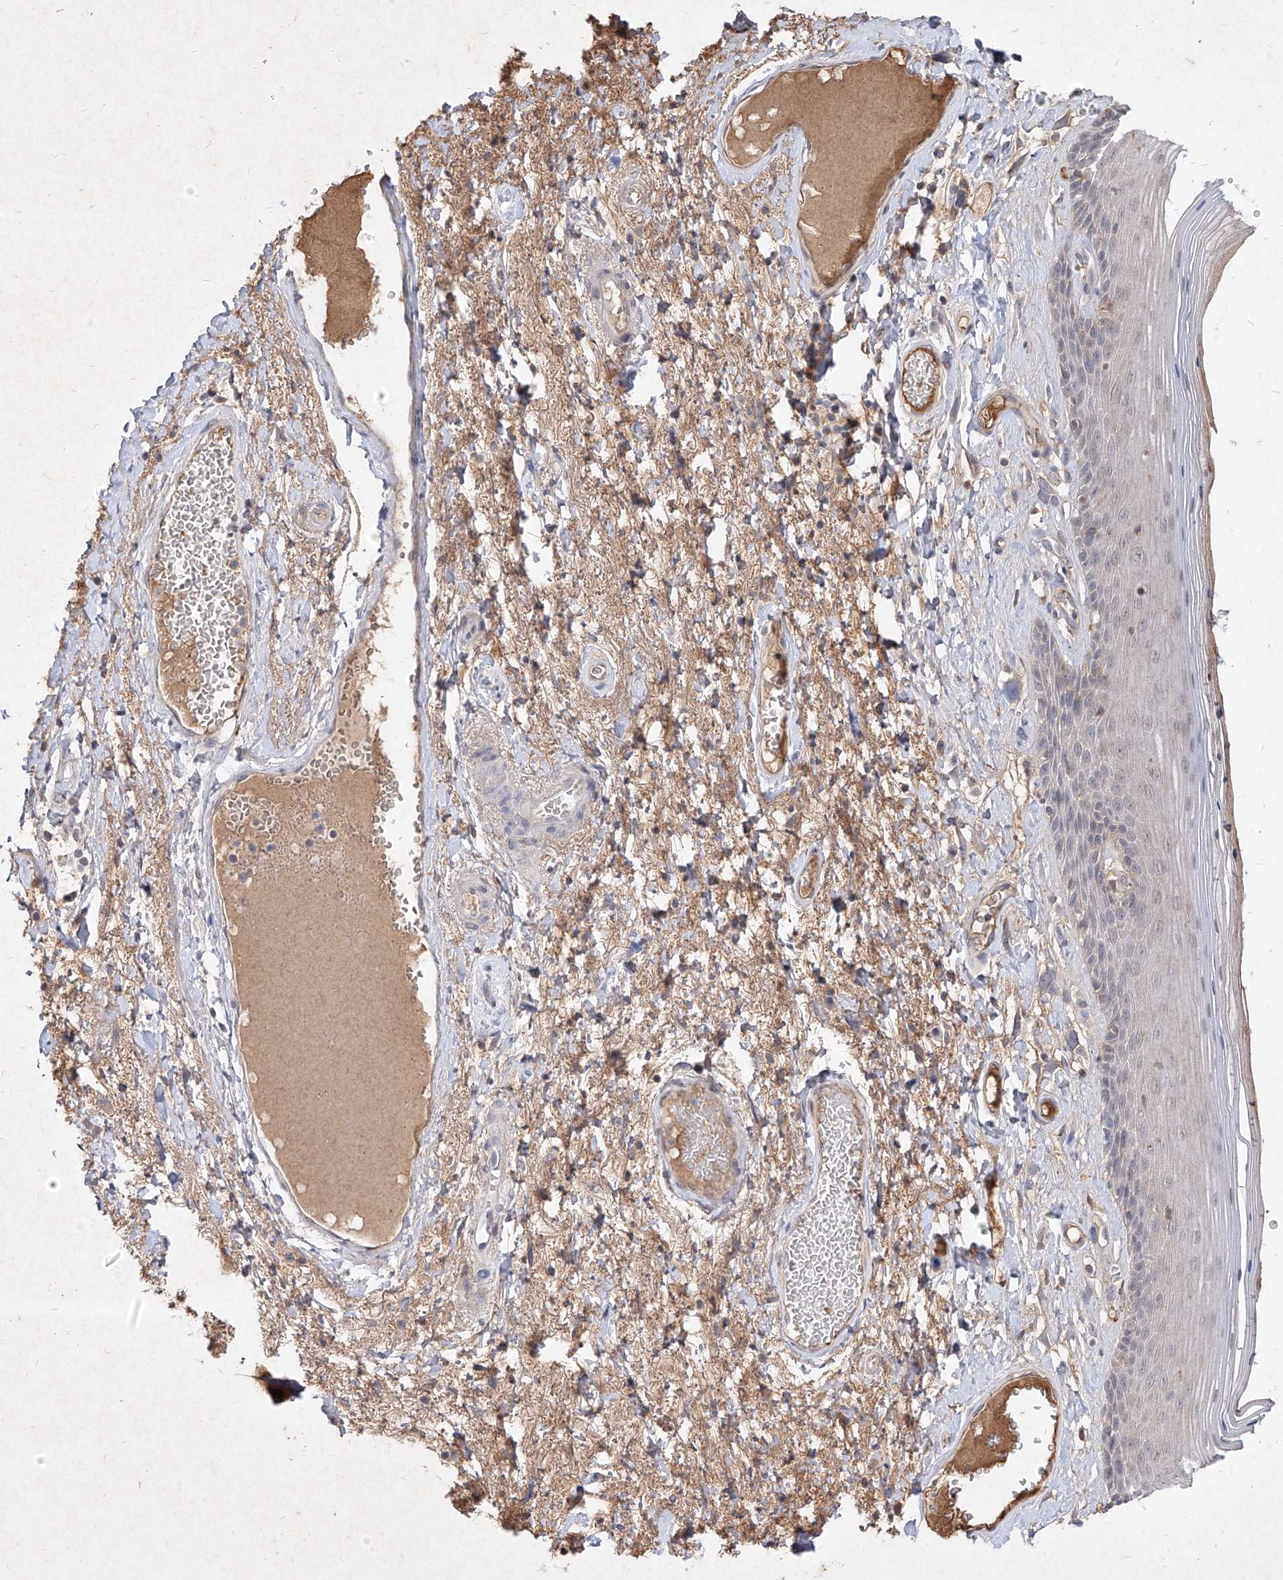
{"staining": {"intensity": "weak", "quantity": "<25%", "location": "cytoplasmic/membranous"}, "tissue": "skin", "cell_type": "Epidermal cells", "image_type": "normal", "snomed": [{"axis": "morphology", "description": "Normal tissue, NOS"}, {"axis": "topography", "description": "Anal"}], "caption": "The photomicrograph shows no significant expression in epidermal cells of skin.", "gene": "C4A", "patient": {"sex": "male", "age": 69}}